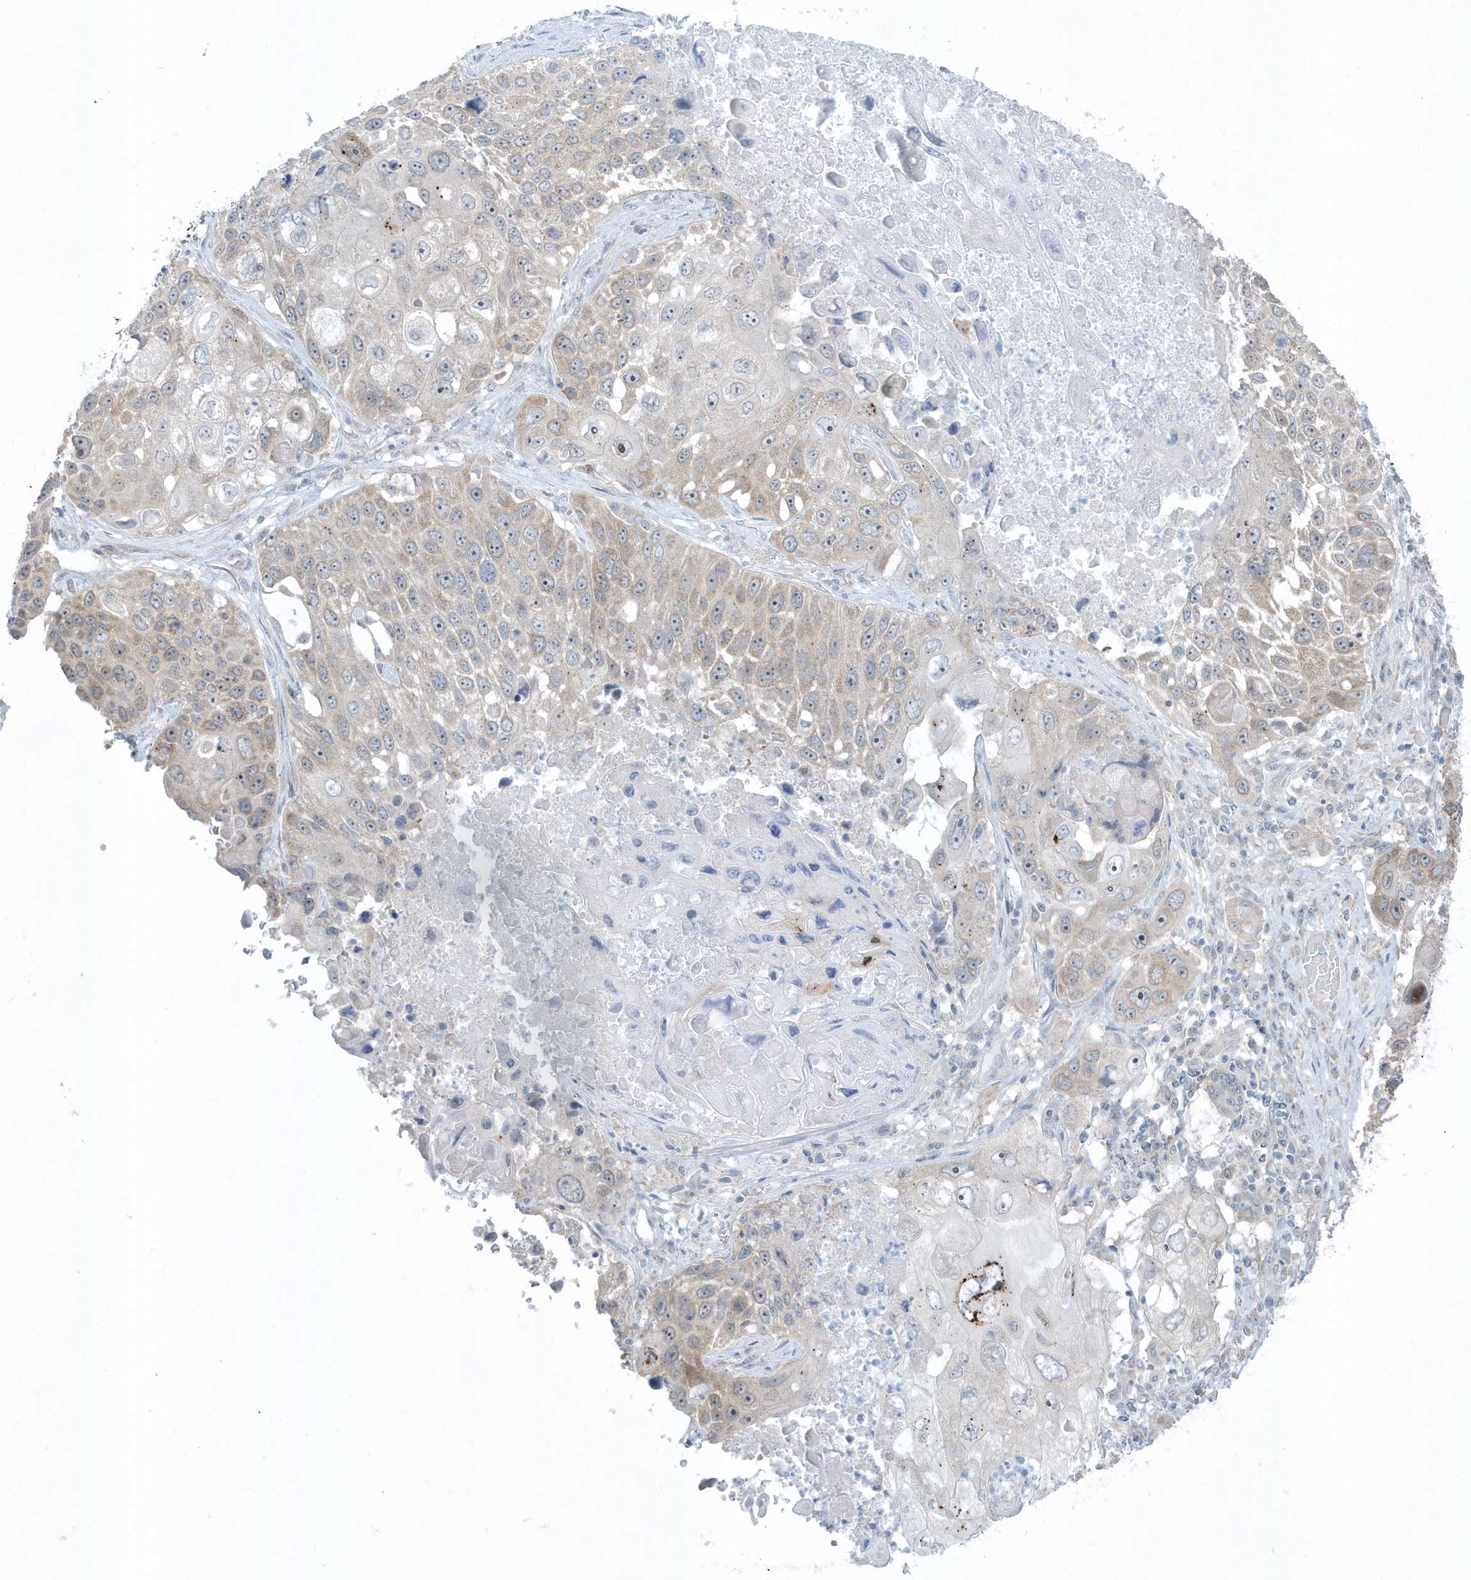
{"staining": {"intensity": "weak", "quantity": "25%-75%", "location": "cytoplasmic/membranous"}, "tissue": "lung cancer", "cell_type": "Tumor cells", "image_type": "cancer", "snomed": [{"axis": "morphology", "description": "Squamous cell carcinoma, NOS"}, {"axis": "topography", "description": "Lung"}], "caption": "Approximately 25%-75% of tumor cells in human lung cancer display weak cytoplasmic/membranous protein expression as visualized by brown immunohistochemical staining.", "gene": "SCN3A", "patient": {"sex": "male", "age": 61}}